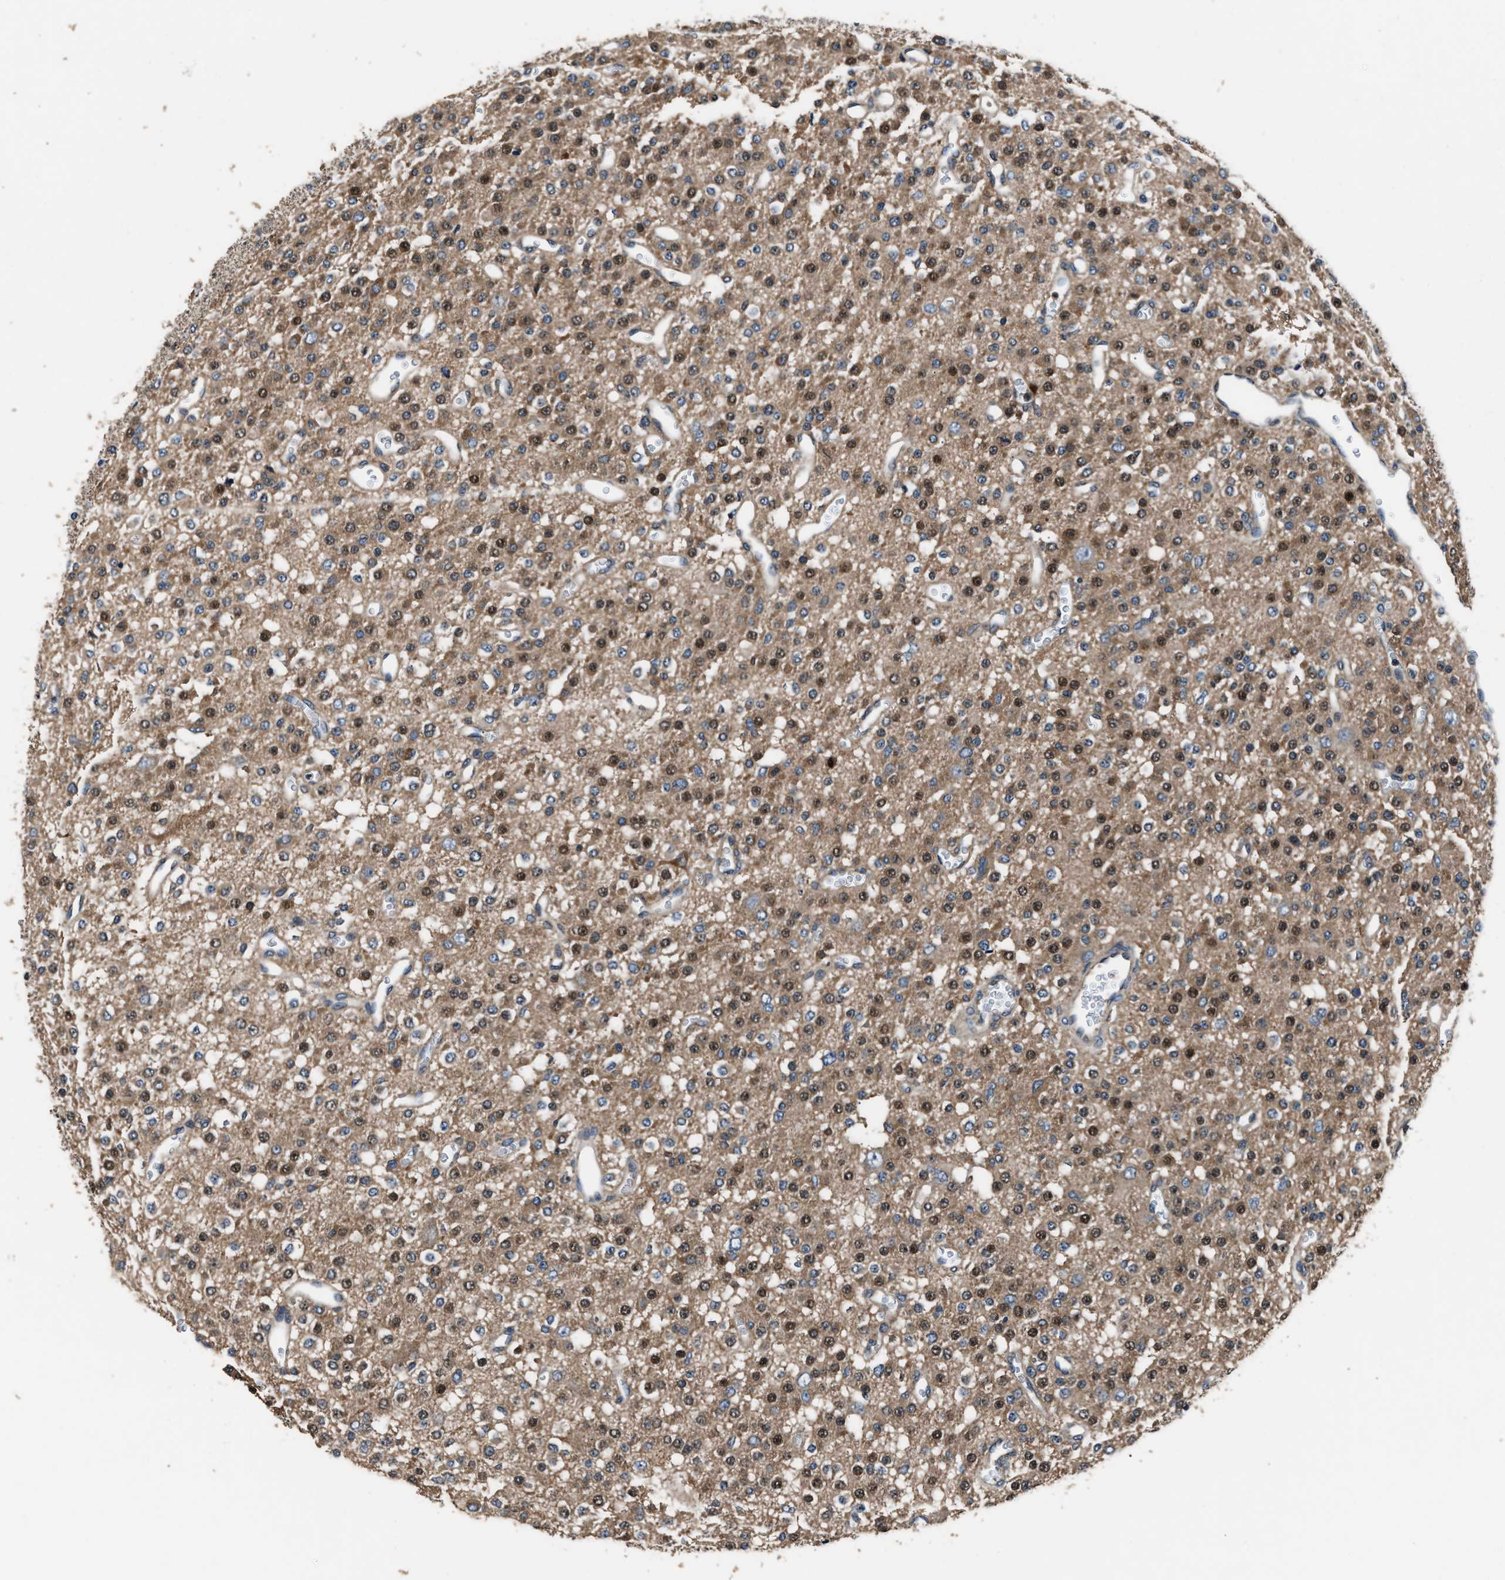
{"staining": {"intensity": "moderate", "quantity": "25%-75%", "location": "nuclear"}, "tissue": "glioma", "cell_type": "Tumor cells", "image_type": "cancer", "snomed": [{"axis": "morphology", "description": "Glioma, malignant, Low grade"}, {"axis": "topography", "description": "Brain"}], "caption": "Brown immunohistochemical staining in human low-grade glioma (malignant) demonstrates moderate nuclear staining in approximately 25%-75% of tumor cells. The staining is performed using DAB (3,3'-diaminobenzidine) brown chromogen to label protein expression. The nuclei are counter-stained blue using hematoxylin.", "gene": "IMPDH2", "patient": {"sex": "male", "age": 38}}